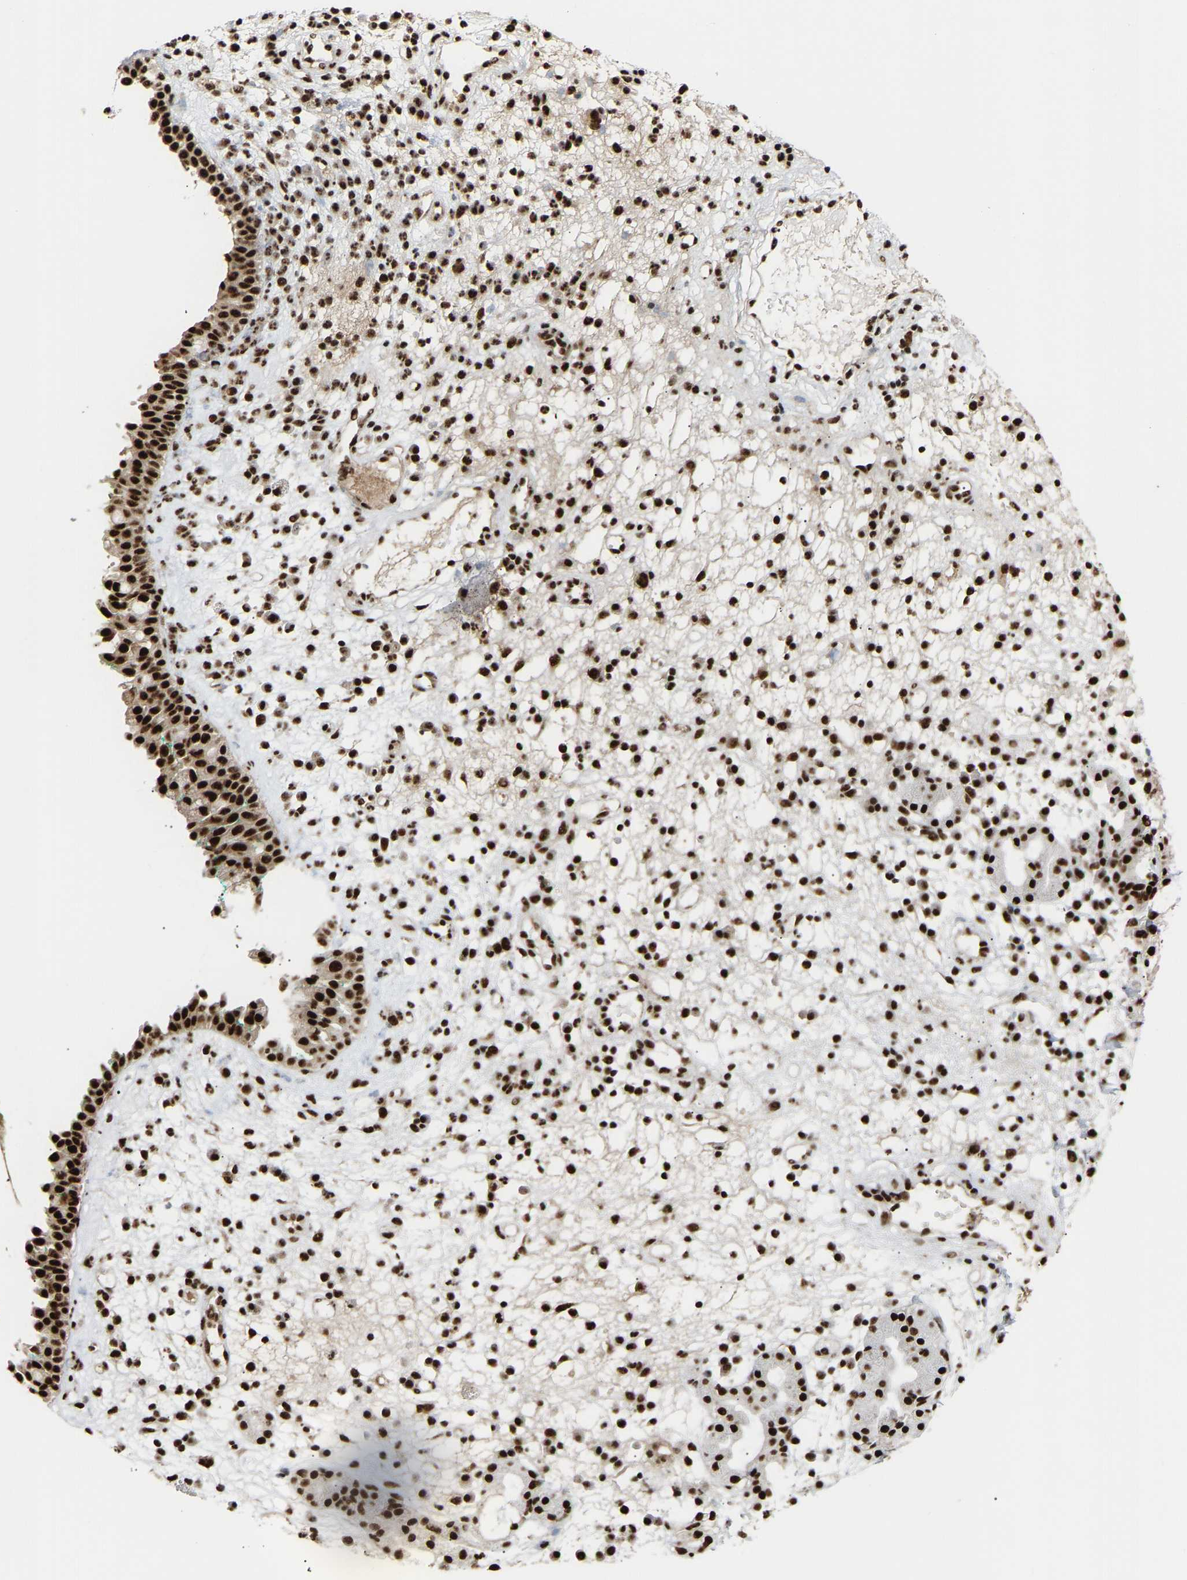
{"staining": {"intensity": "strong", "quantity": ">75%", "location": "nuclear"}, "tissue": "nasopharynx", "cell_type": "Respiratory epithelial cells", "image_type": "normal", "snomed": [{"axis": "morphology", "description": "Normal tissue, NOS"}, {"axis": "morphology", "description": "Basal cell carcinoma"}, {"axis": "topography", "description": "Cartilage tissue"}, {"axis": "topography", "description": "Nasopharynx"}, {"axis": "topography", "description": "Oral tissue"}], "caption": "Immunohistochemical staining of normal human nasopharynx displays strong nuclear protein expression in approximately >75% of respiratory epithelial cells.", "gene": "ALYREF", "patient": {"sex": "female", "age": 77}}